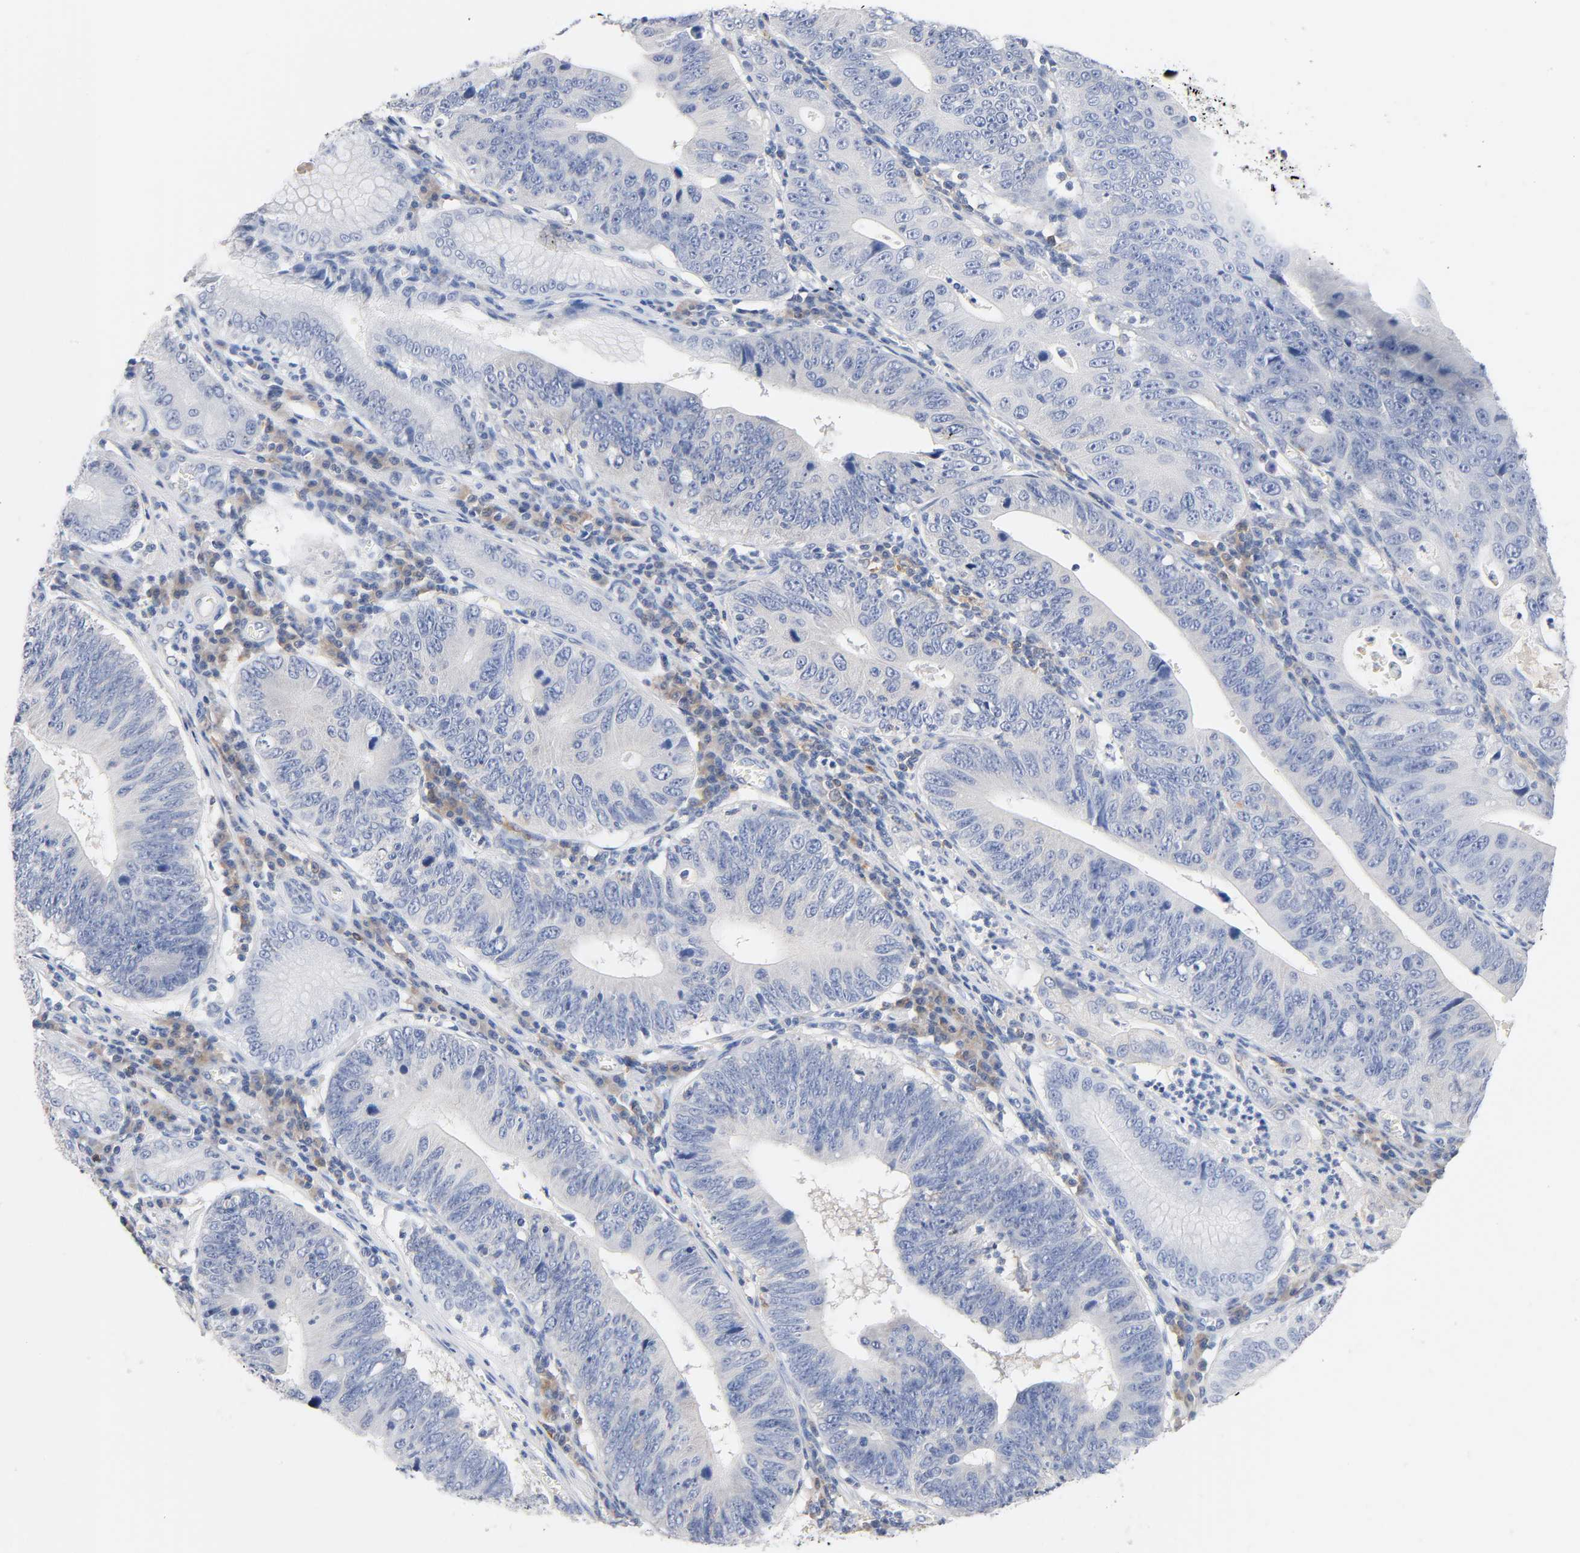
{"staining": {"intensity": "negative", "quantity": "none", "location": "none"}, "tissue": "stomach cancer", "cell_type": "Tumor cells", "image_type": "cancer", "snomed": [{"axis": "morphology", "description": "Adenocarcinoma, NOS"}, {"axis": "topography", "description": "Stomach"}], "caption": "Immunohistochemistry of adenocarcinoma (stomach) shows no staining in tumor cells.", "gene": "MALT1", "patient": {"sex": "male", "age": 59}}